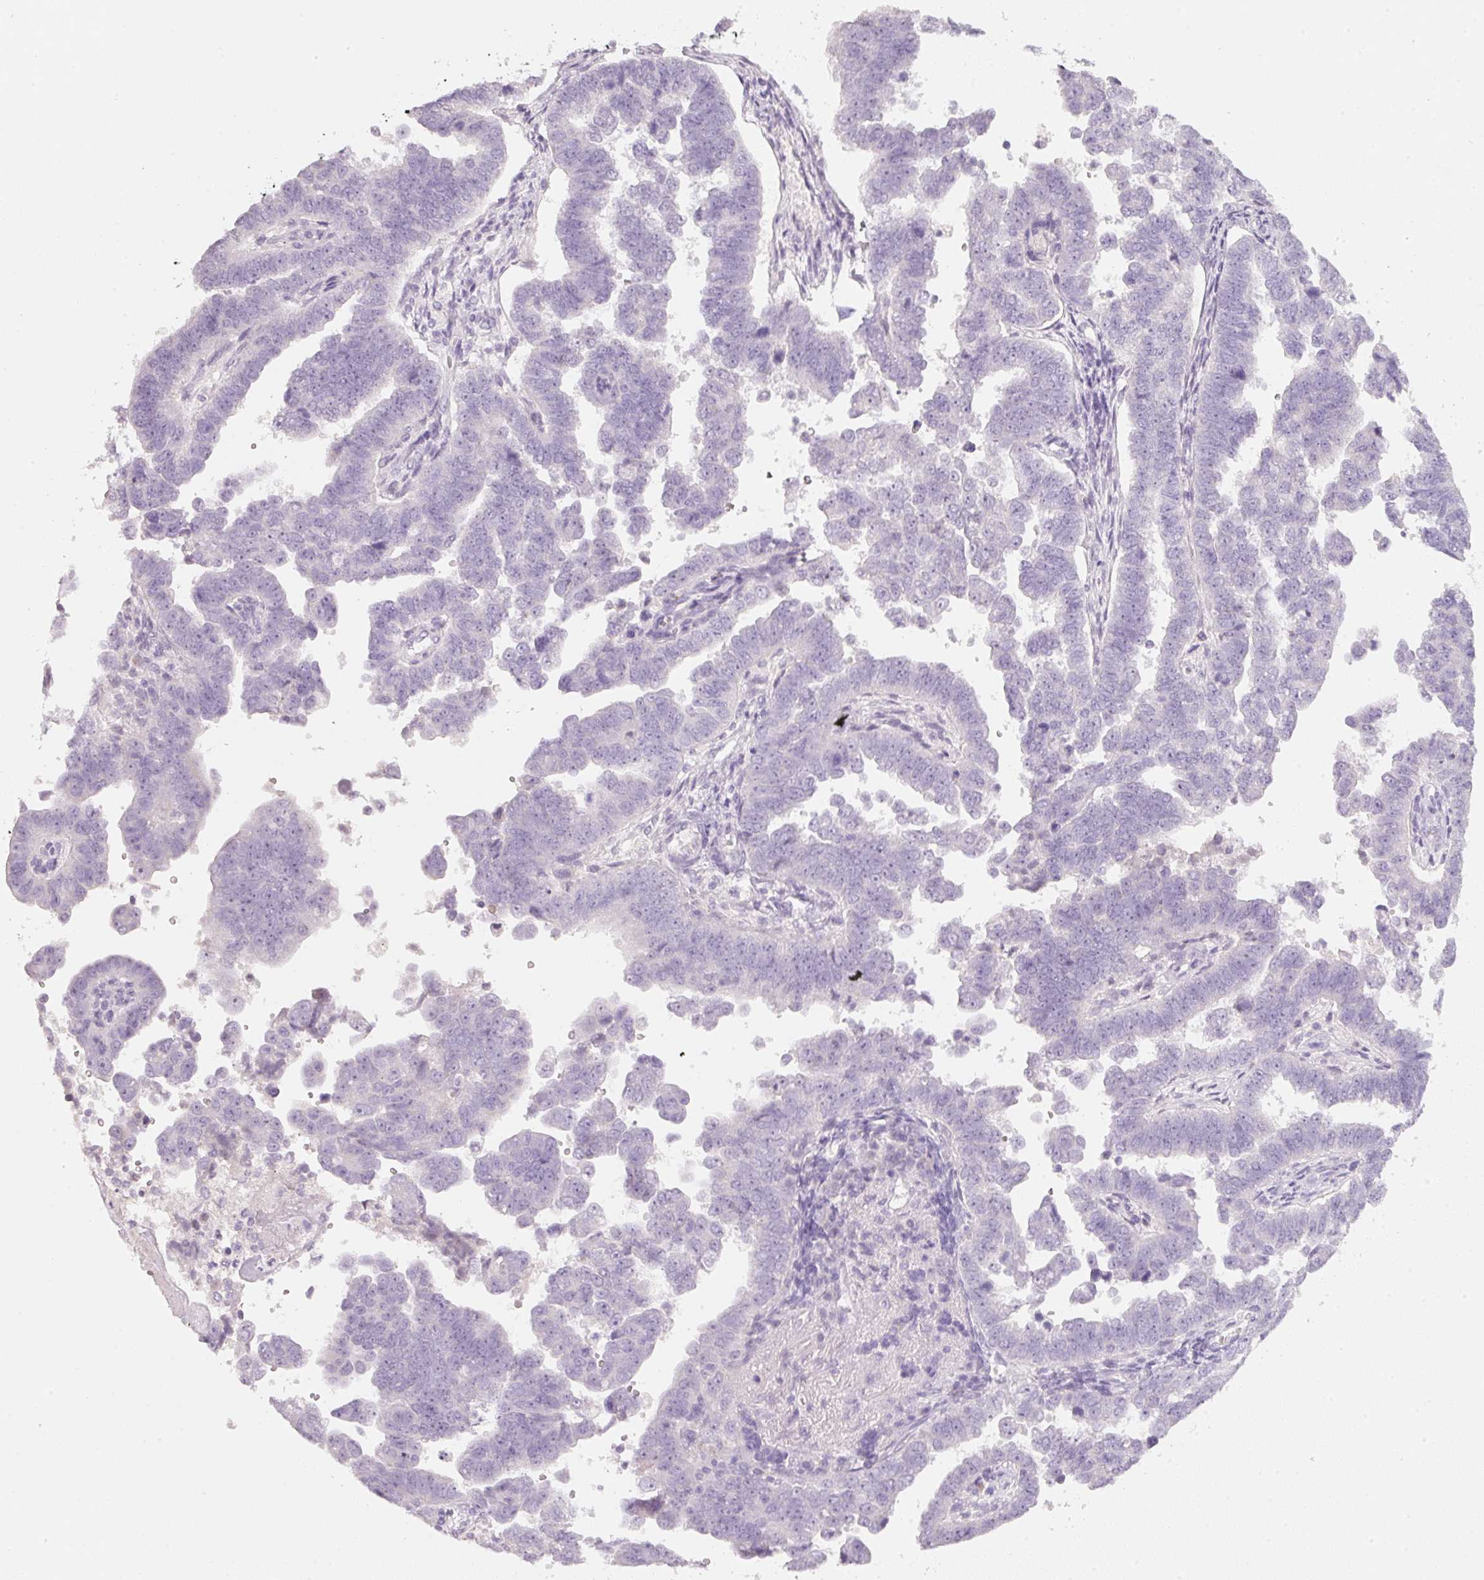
{"staining": {"intensity": "negative", "quantity": "none", "location": "none"}, "tissue": "endometrial cancer", "cell_type": "Tumor cells", "image_type": "cancer", "snomed": [{"axis": "morphology", "description": "Adenocarcinoma, NOS"}, {"axis": "topography", "description": "Endometrium"}], "caption": "DAB (3,3'-diaminobenzidine) immunohistochemical staining of human endometrial cancer demonstrates no significant staining in tumor cells.", "gene": "ENSG00000206549", "patient": {"sex": "female", "age": 75}}